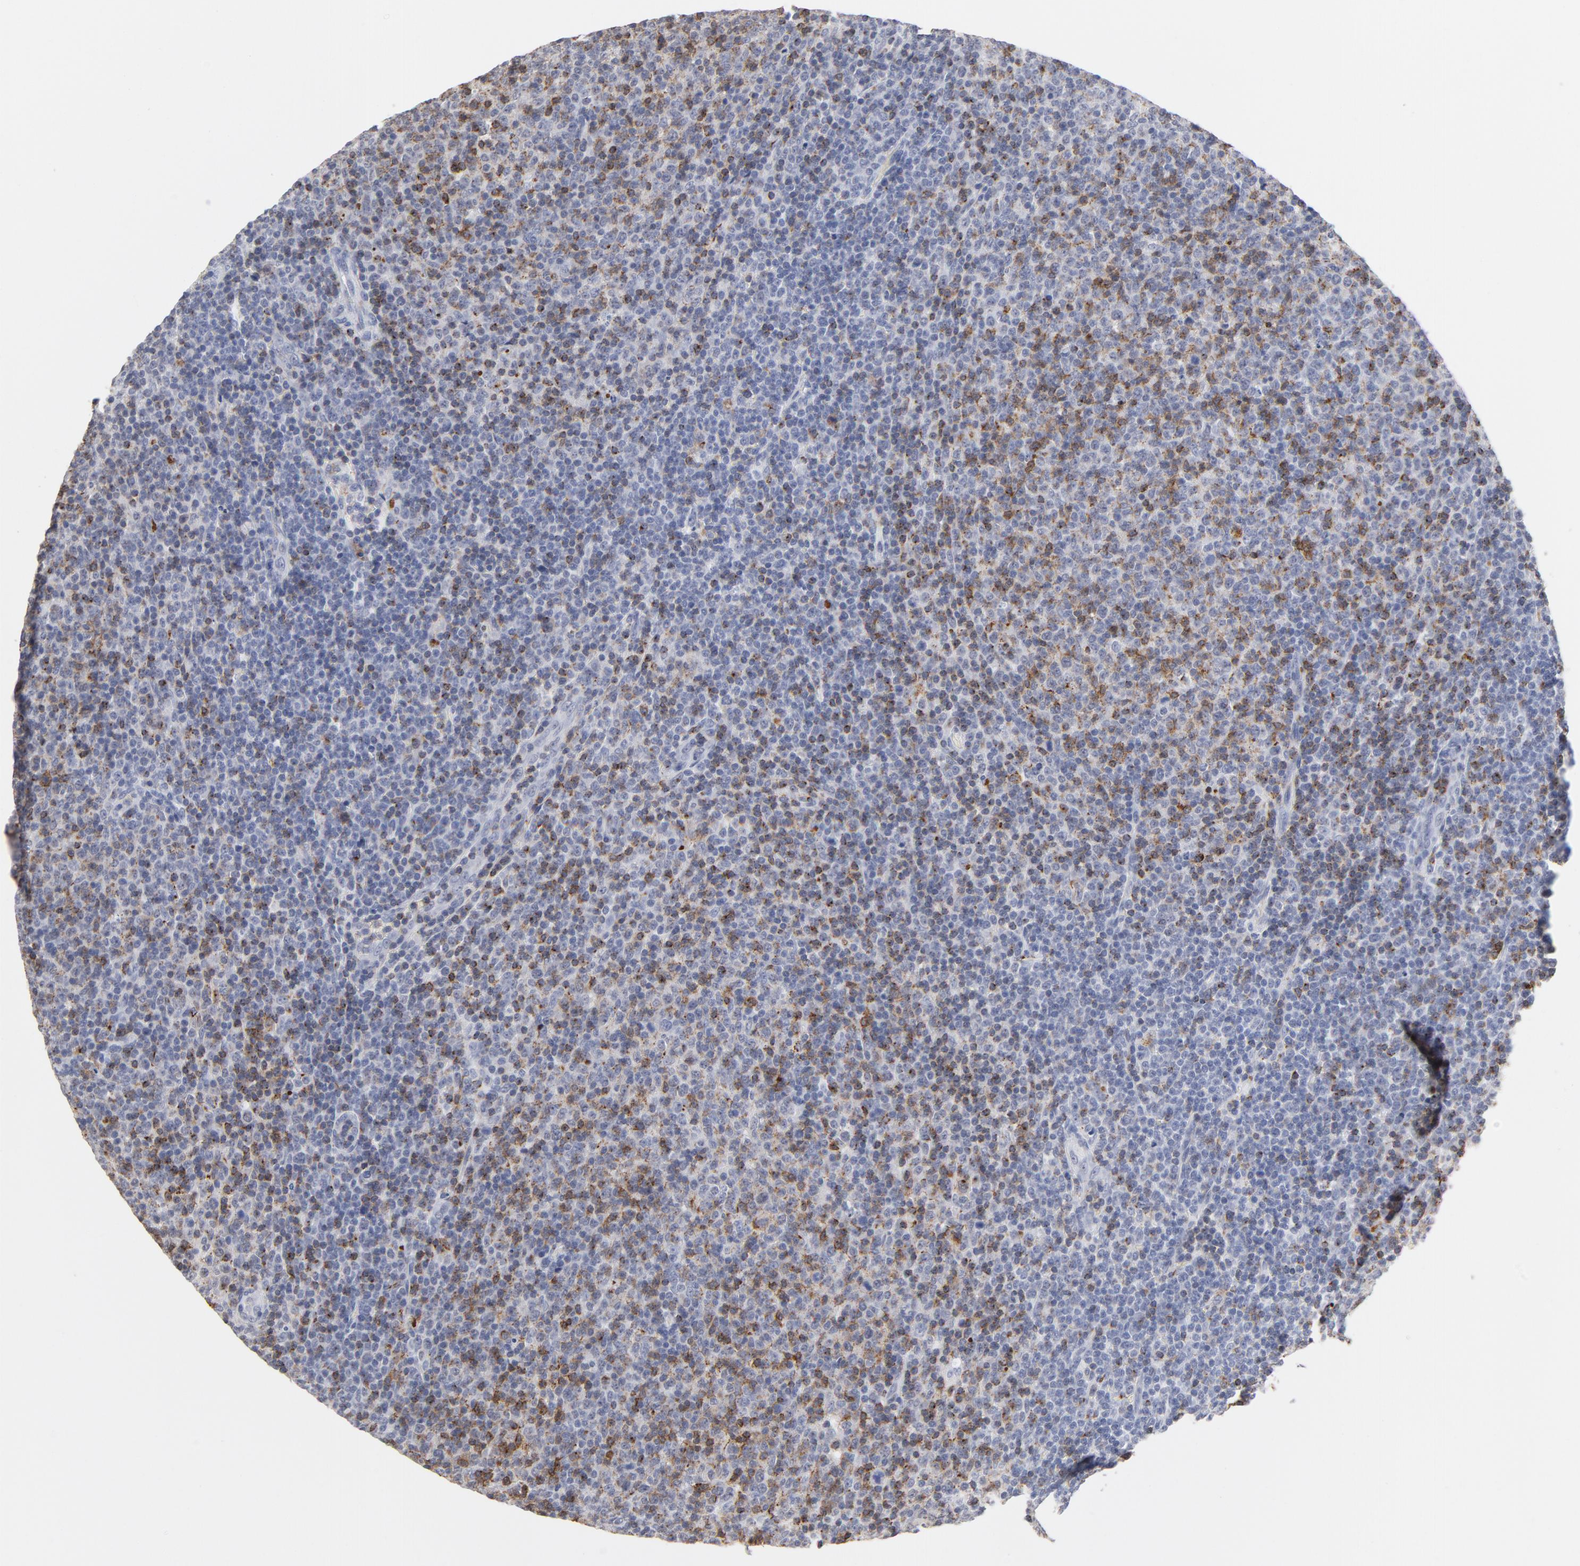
{"staining": {"intensity": "moderate", "quantity": "25%-75%", "location": "cytoplasmic/membranous"}, "tissue": "lymphoma", "cell_type": "Tumor cells", "image_type": "cancer", "snomed": [{"axis": "morphology", "description": "Malignant lymphoma, non-Hodgkin's type, Low grade"}, {"axis": "topography", "description": "Lymph node"}], "caption": "IHC staining of malignant lymphoma, non-Hodgkin's type (low-grade), which displays medium levels of moderate cytoplasmic/membranous positivity in approximately 25%-75% of tumor cells indicating moderate cytoplasmic/membranous protein staining. The staining was performed using DAB (3,3'-diaminobenzidine) (brown) for protein detection and nuclei were counterstained in hematoxylin (blue).", "gene": "CD2", "patient": {"sex": "male", "age": 70}}